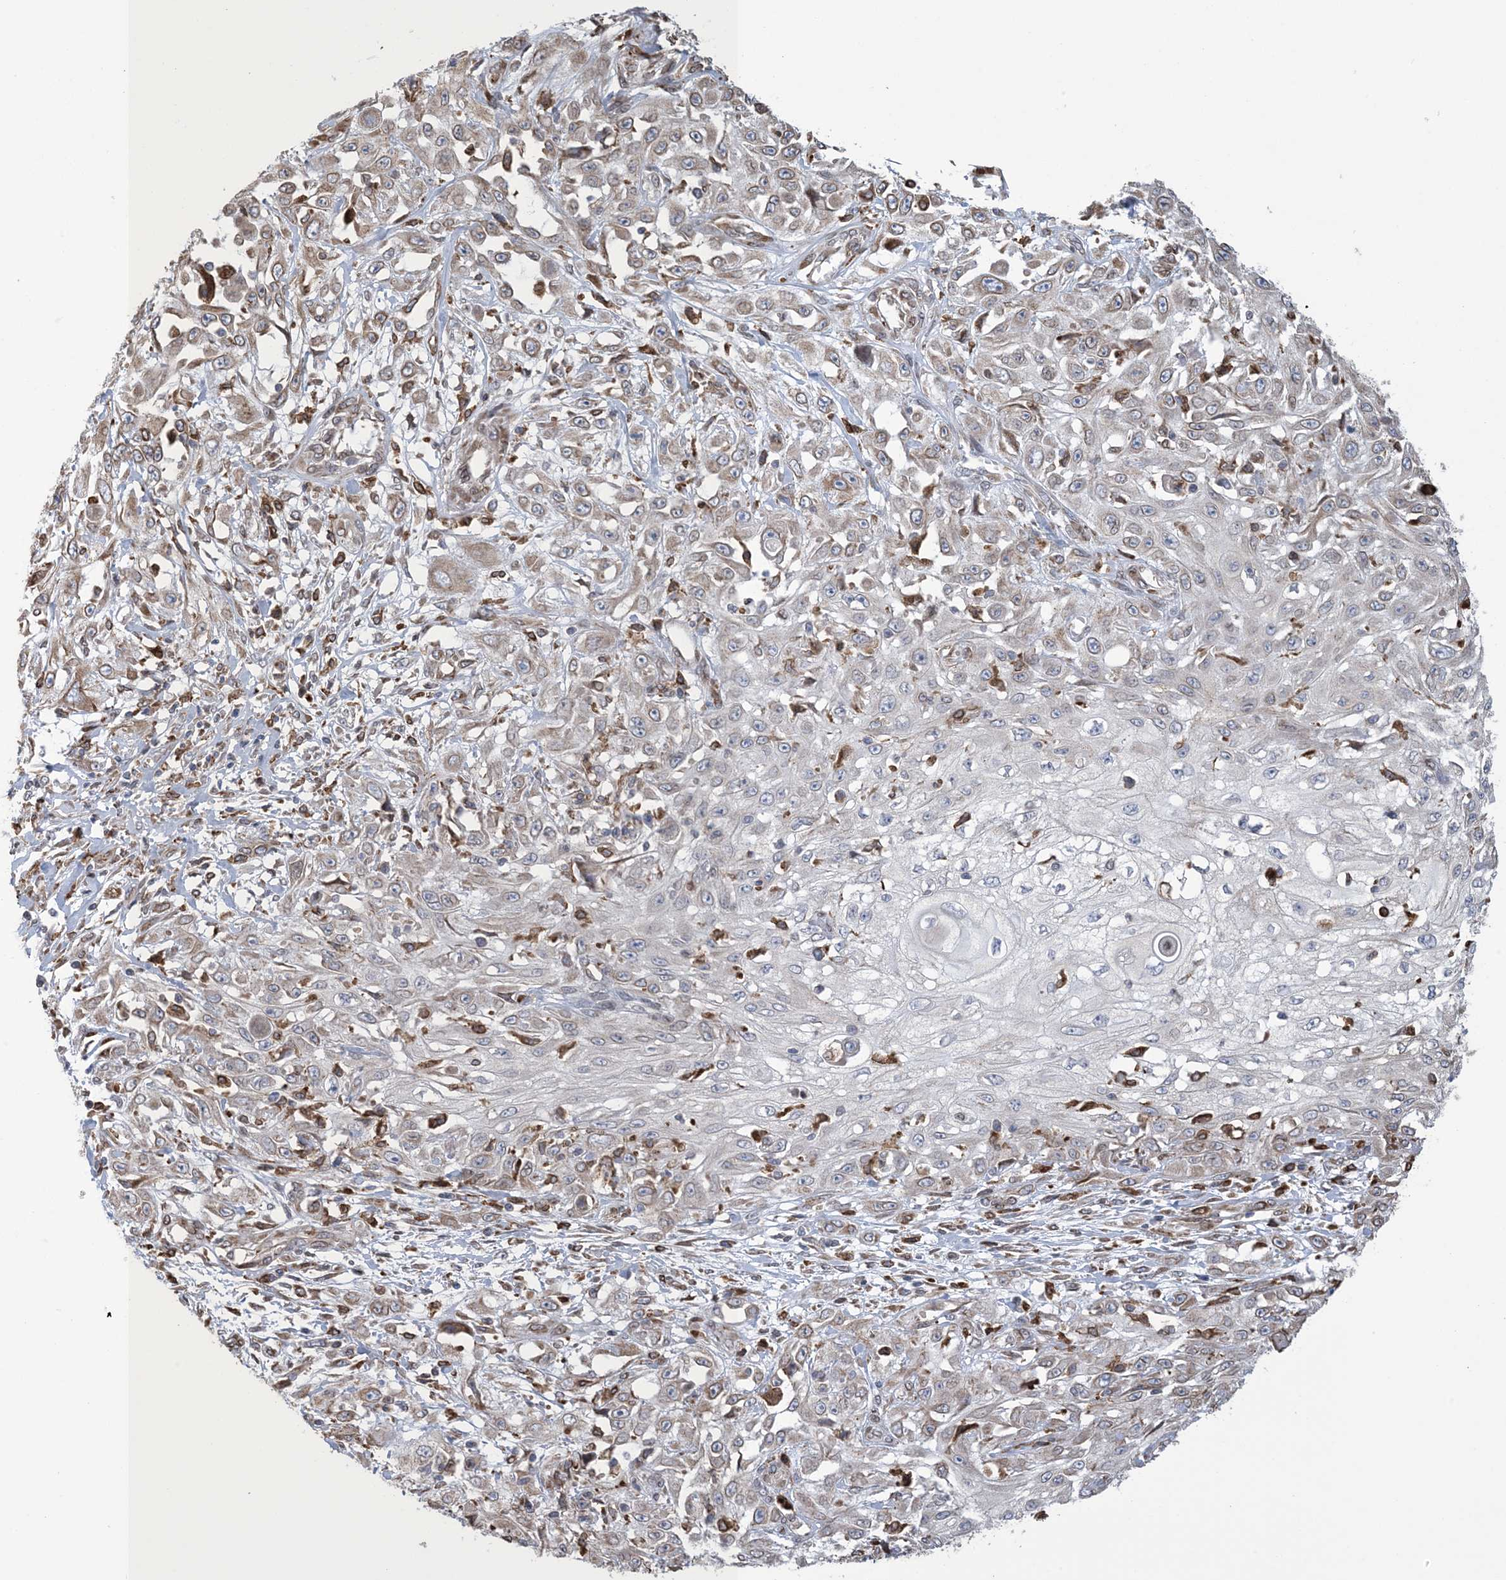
{"staining": {"intensity": "weak", "quantity": "25%-75%", "location": "cytoplasmic/membranous"}, "tissue": "skin cancer", "cell_type": "Tumor cells", "image_type": "cancer", "snomed": [{"axis": "morphology", "description": "Squamous cell carcinoma, NOS"}, {"axis": "morphology", "description": "Squamous cell carcinoma, metastatic, NOS"}, {"axis": "topography", "description": "Skin"}, {"axis": "topography", "description": "Lymph node"}], "caption": "About 25%-75% of tumor cells in skin cancer reveal weak cytoplasmic/membranous protein positivity as visualized by brown immunohistochemical staining.", "gene": "SHANK1", "patient": {"sex": "male", "age": 75}}